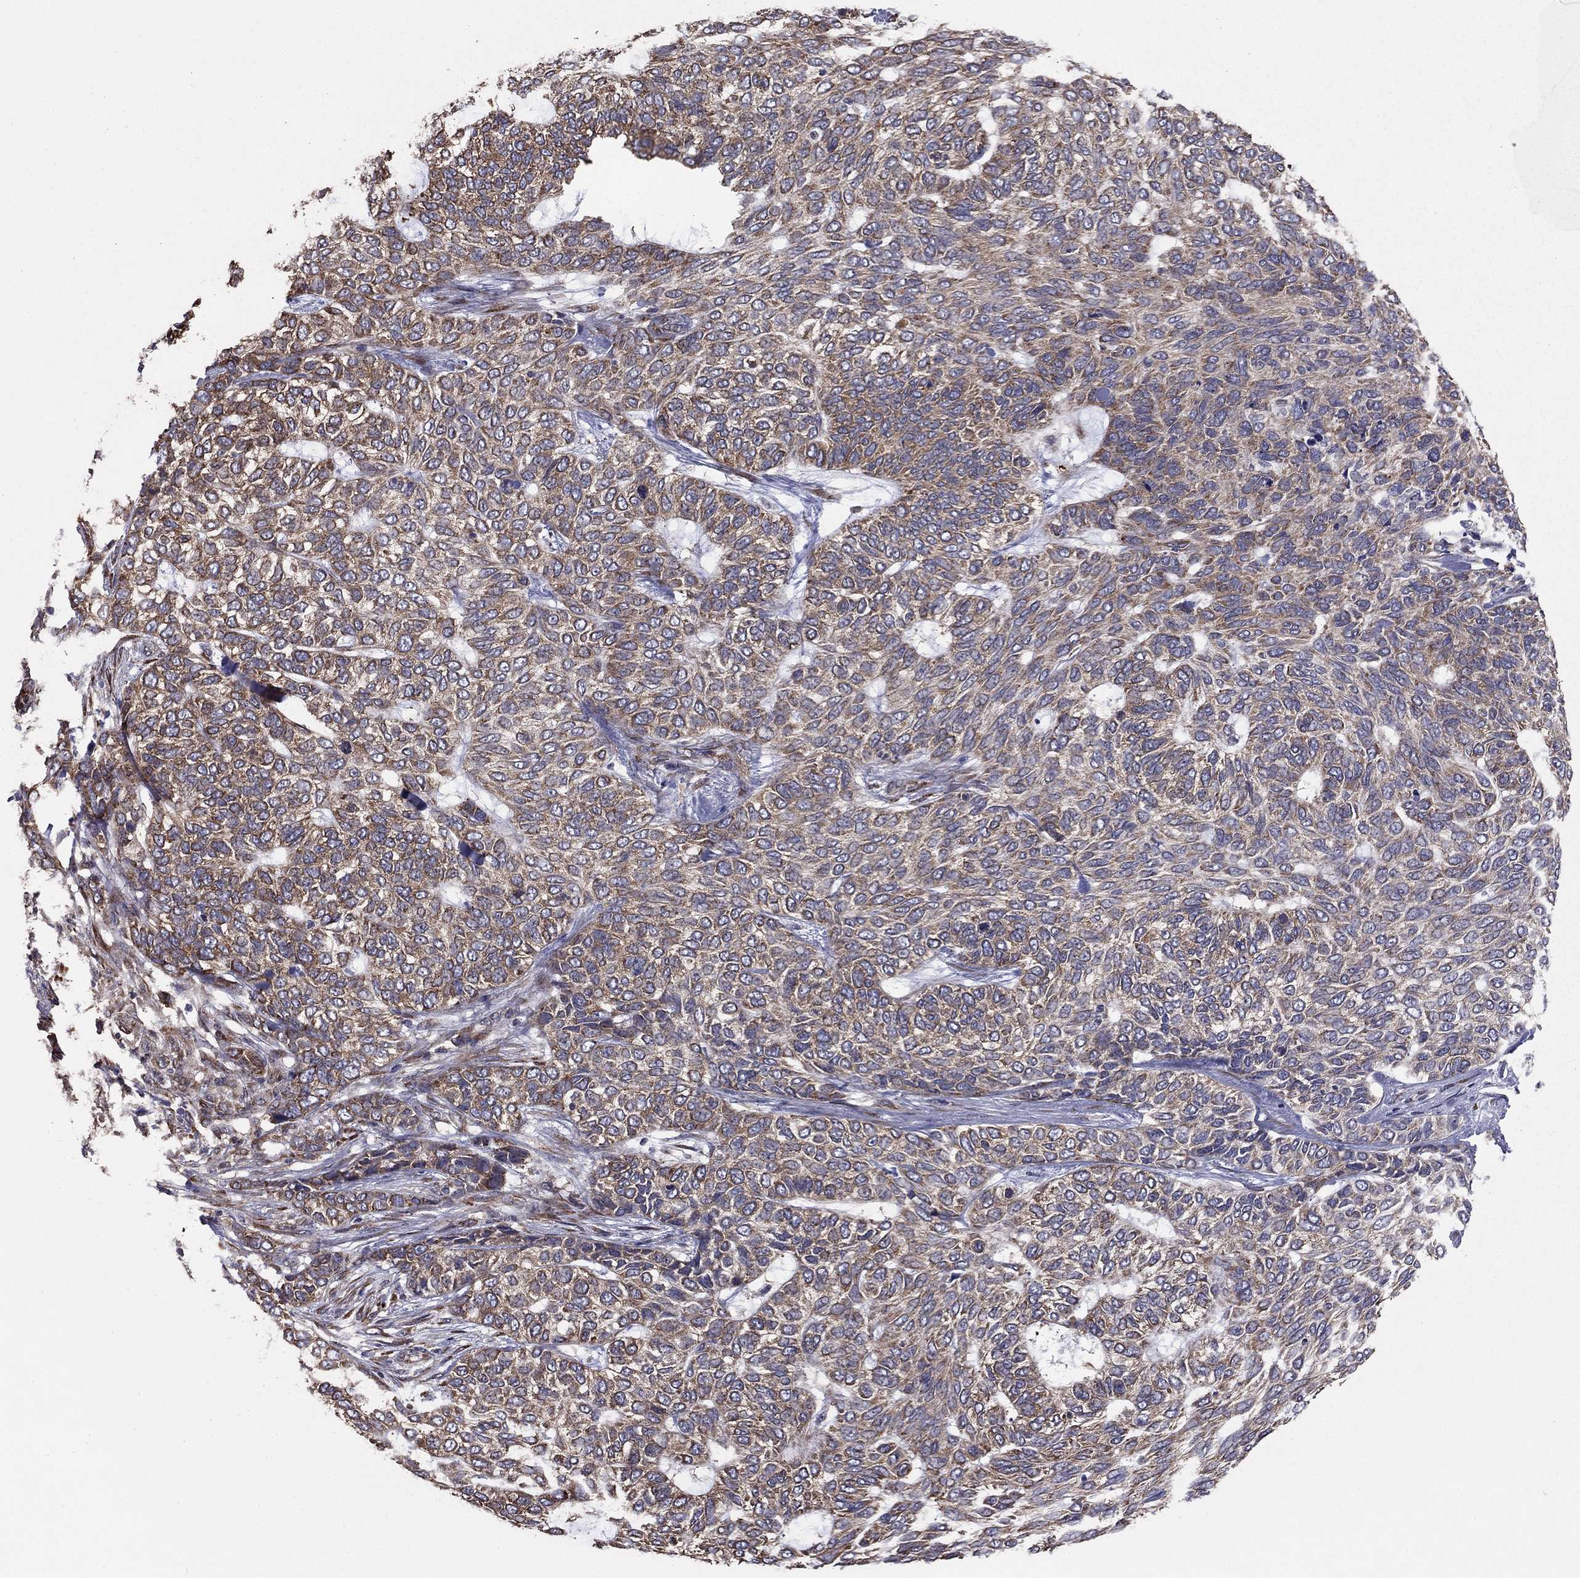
{"staining": {"intensity": "moderate", "quantity": "25%-75%", "location": "cytoplasmic/membranous"}, "tissue": "skin cancer", "cell_type": "Tumor cells", "image_type": "cancer", "snomed": [{"axis": "morphology", "description": "Basal cell carcinoma"}, {"axis": "topography", "description": "Skin"}], "caption": "Skin cancer stained for a protein (brown) shows moderate cytoplasmic/membranous positive positivity in approximately 25%-75% of tumor cells.", "gene": "NKIRAS1", "patient": {"sex": "female", "age": 65}}